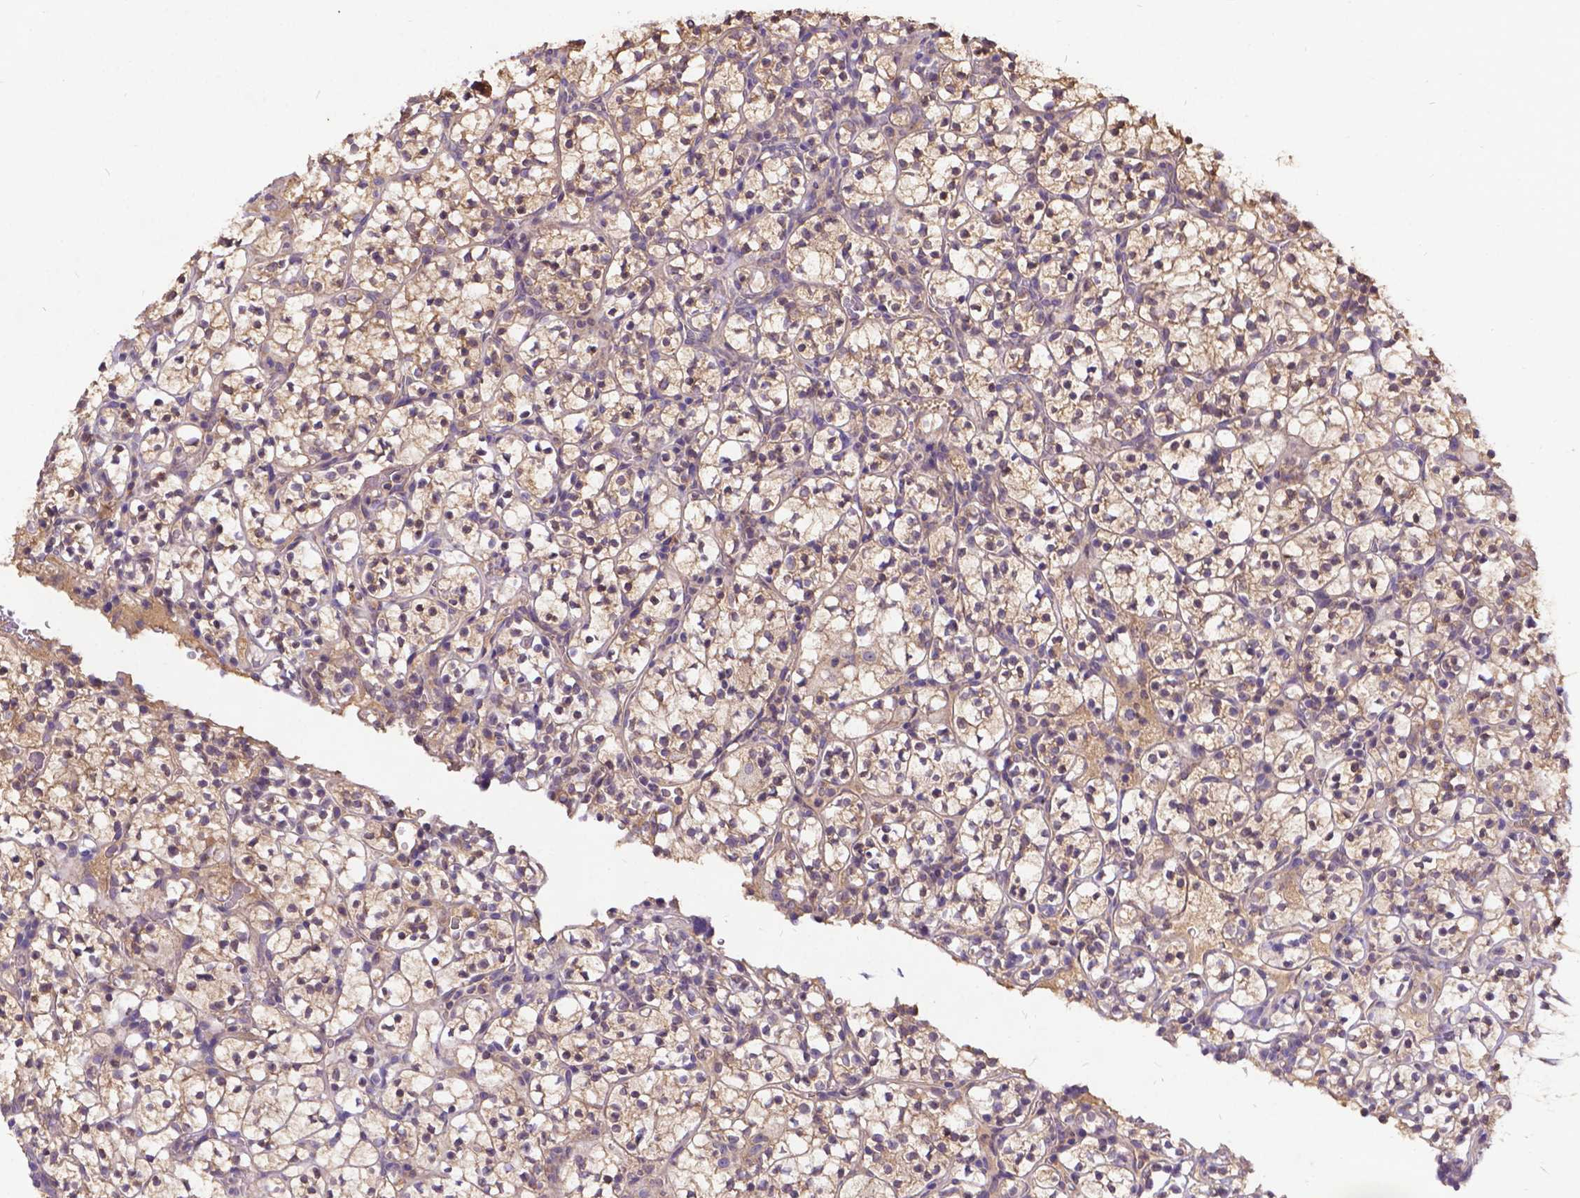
{"staining": {"intensity": "moderate", "quantity": ">75%", "location": "cytoplasmic/membranous"}, "tissue": "renal cancer", "cell_type": "Tumor cells", "image_type": "cancer", "snomed": [{"axis": "morphology", "description": "Adenocarcinoma, NOS"}, {"axis": "topography", "description": "Kidney"}], "caption": "Protein analysis of renal cancer tissue shows moderate cytoplasmic/membranous expression in approximately >75% of tumor cells.", "gene": "DENND6A", "patient": {"sex": "female", "age": 89}}